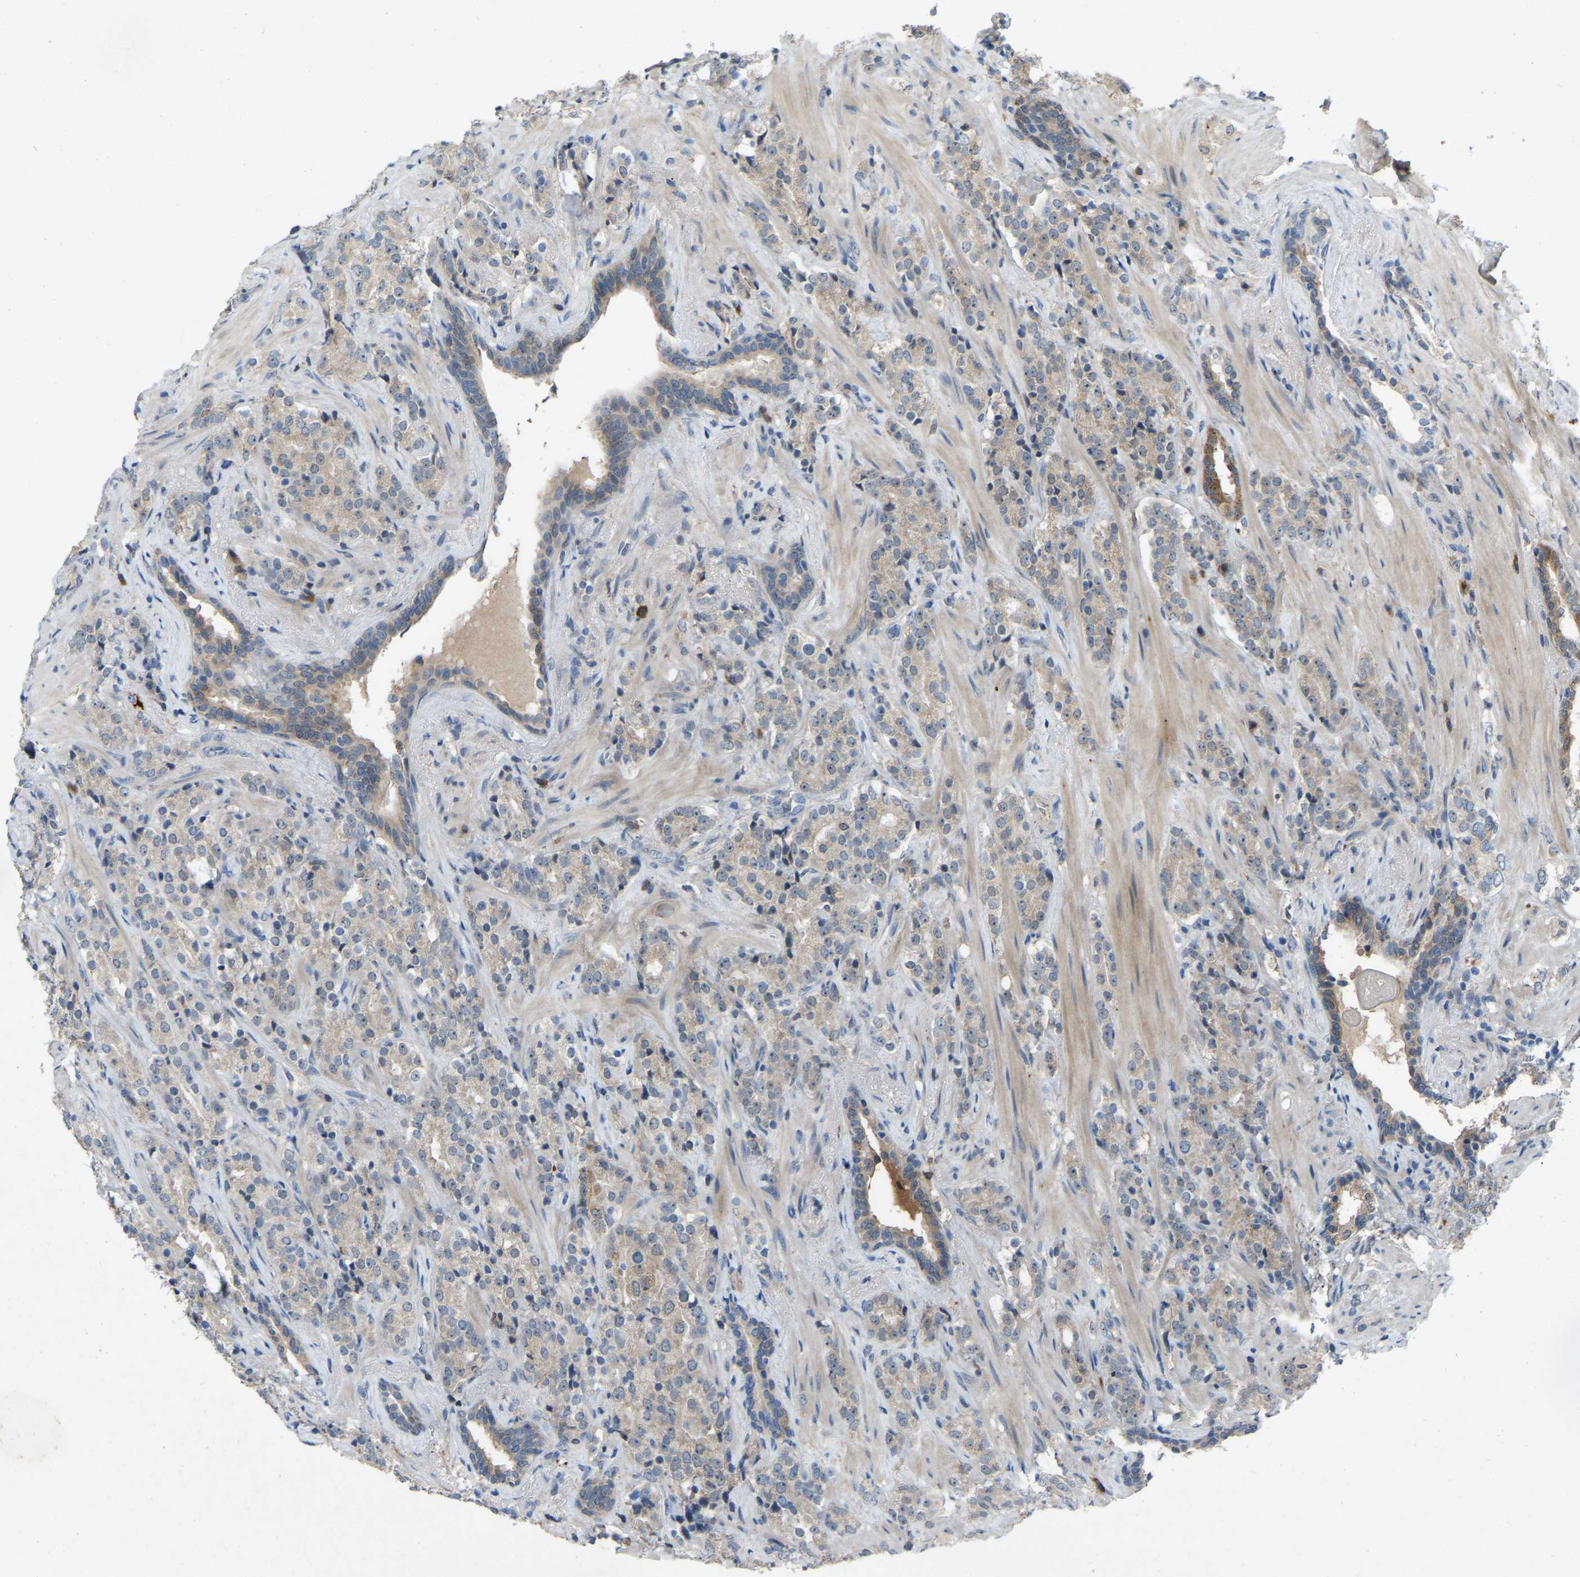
{"staining": {"intensity": "negative", "quantity": "none", "location": "none"}, "tissue": "prostate cancer", "cell_type": "Tumor cells", "image_type": "cancer", "snomed": [{"axis": "morphology", "description": "Adenocarcinoma, High grade"}, {"axis": "topography", "description": "Prostate"}], "caption": "Histopathology image shows no protein staining in tumor cells of prostate cancer (high-grade adenocarcinoma) tissue.", "gene": "FHIT", "patient": {"sex": "male", "age": 71}}